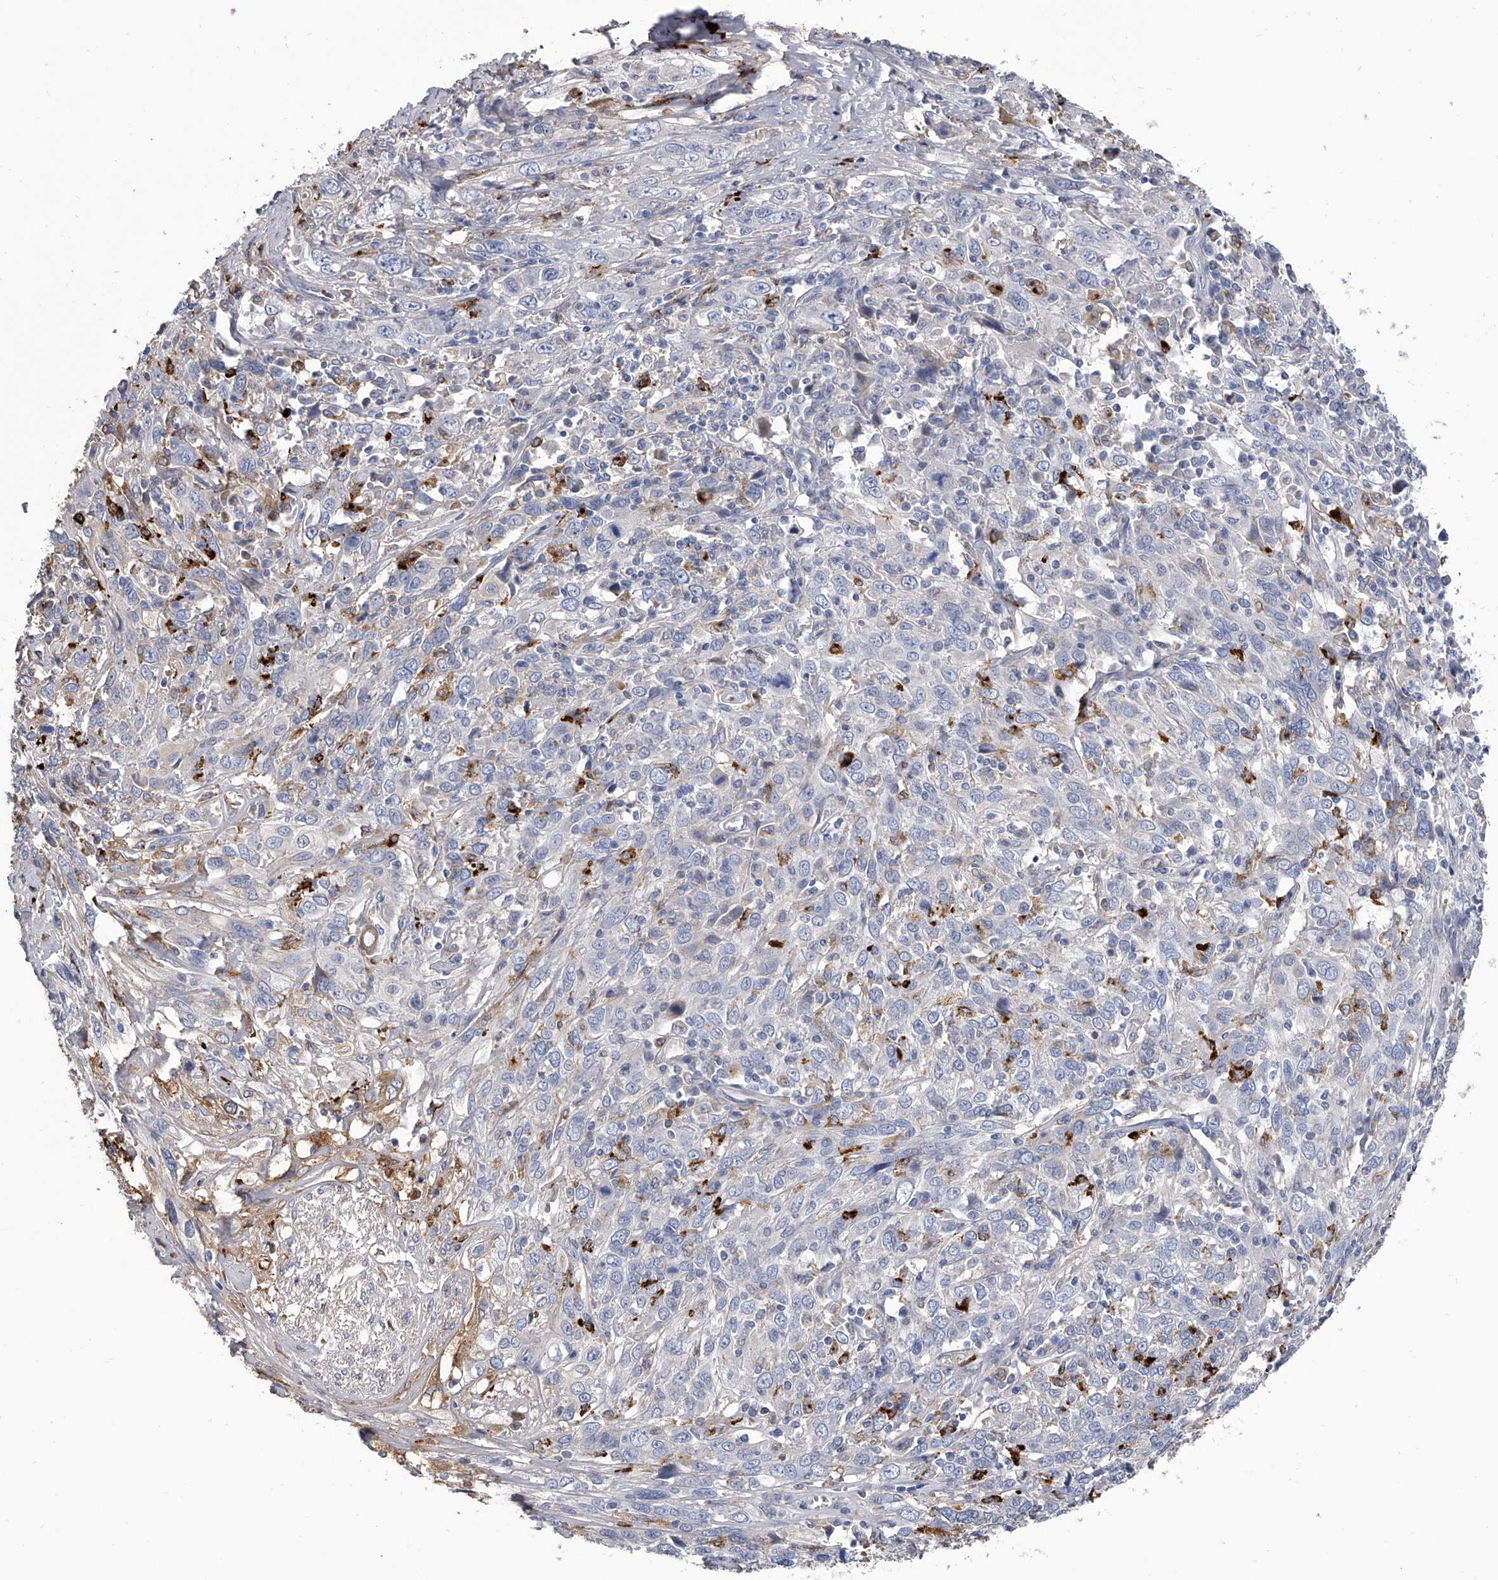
{"staining": {"intensity": "negative", "quantity": "none", "location": "none"}, "tissue": "cervical cancer", "cell_type": "Tumor cells", "image_type": "cancer", "snomed": [{"axis": "morphology", "description": "Squamous cell carcinoma, NOS"}, {"axis": "topography", "description": "Cervix"}], "caption": "The photomicrograph demonstrates no significant positivity in tumor cells of cervical cancer.", "gene": "SPP1", "patient": {"sex": "female", "age": 46}}